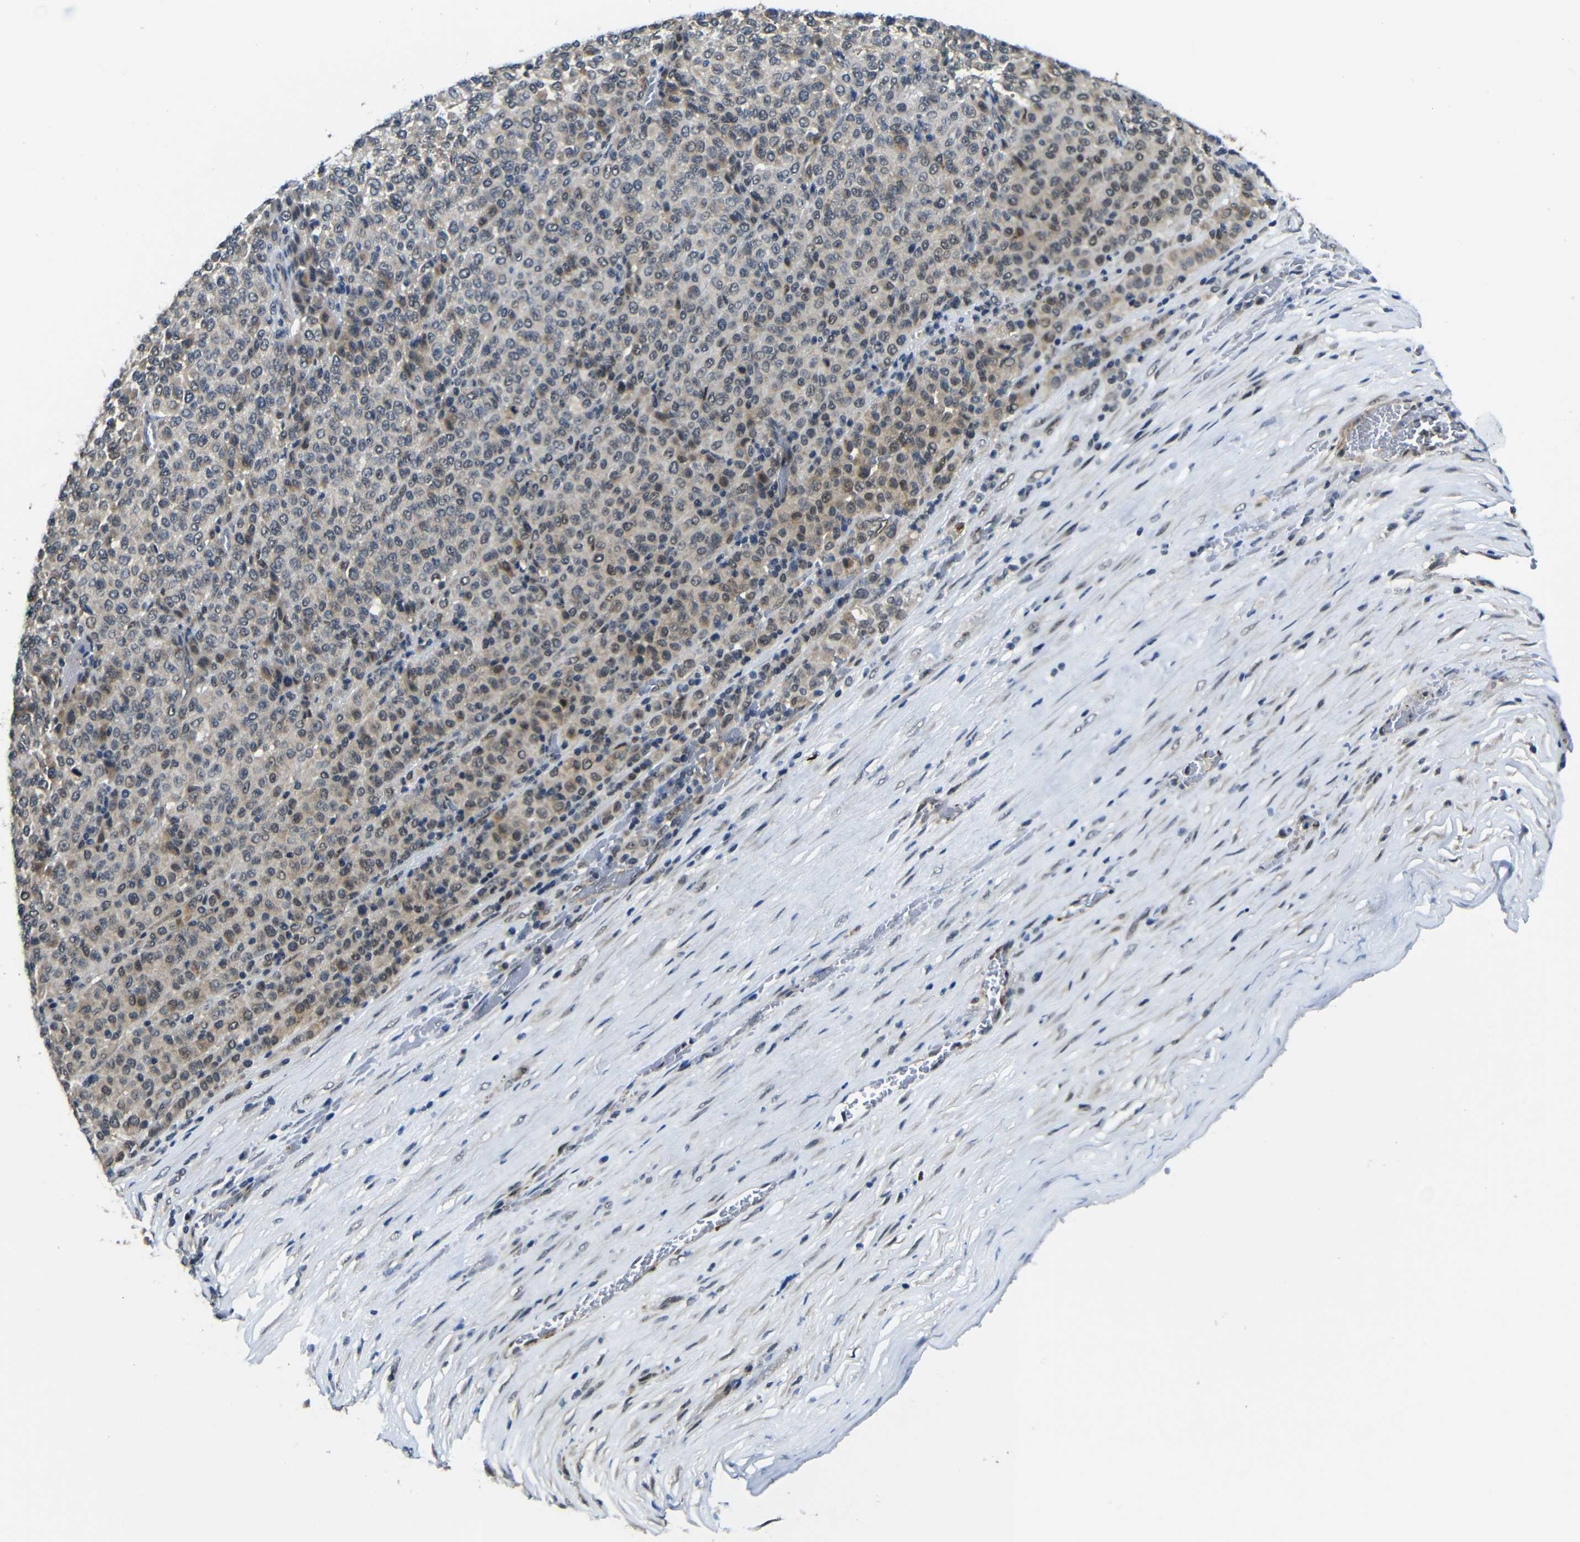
{"staining": {"intensity": "moderate", "quantity": "<25%", "location": "cytoplasmic/membranous"}, "tissue": "melanoma", "cell_type": "Tumor cells", "image_type": "cancer", "snomed": [{"axis": "morphology", "description": "Malignant melanoma, Metastatic site"}, {"axis": "topography", "description": "Pancreas"}], "caption": "This histopathology image displays malignant melanoma (metastatic site) stained with immunohistochemistry to label a protein in brown. The cytoplasmic/membranous of tumor cells show moderate positivity for the protein. Nuclei are counter-stained blue.", "gene": "FAM172A", "patient": {"sex": "female", "age": 30}}